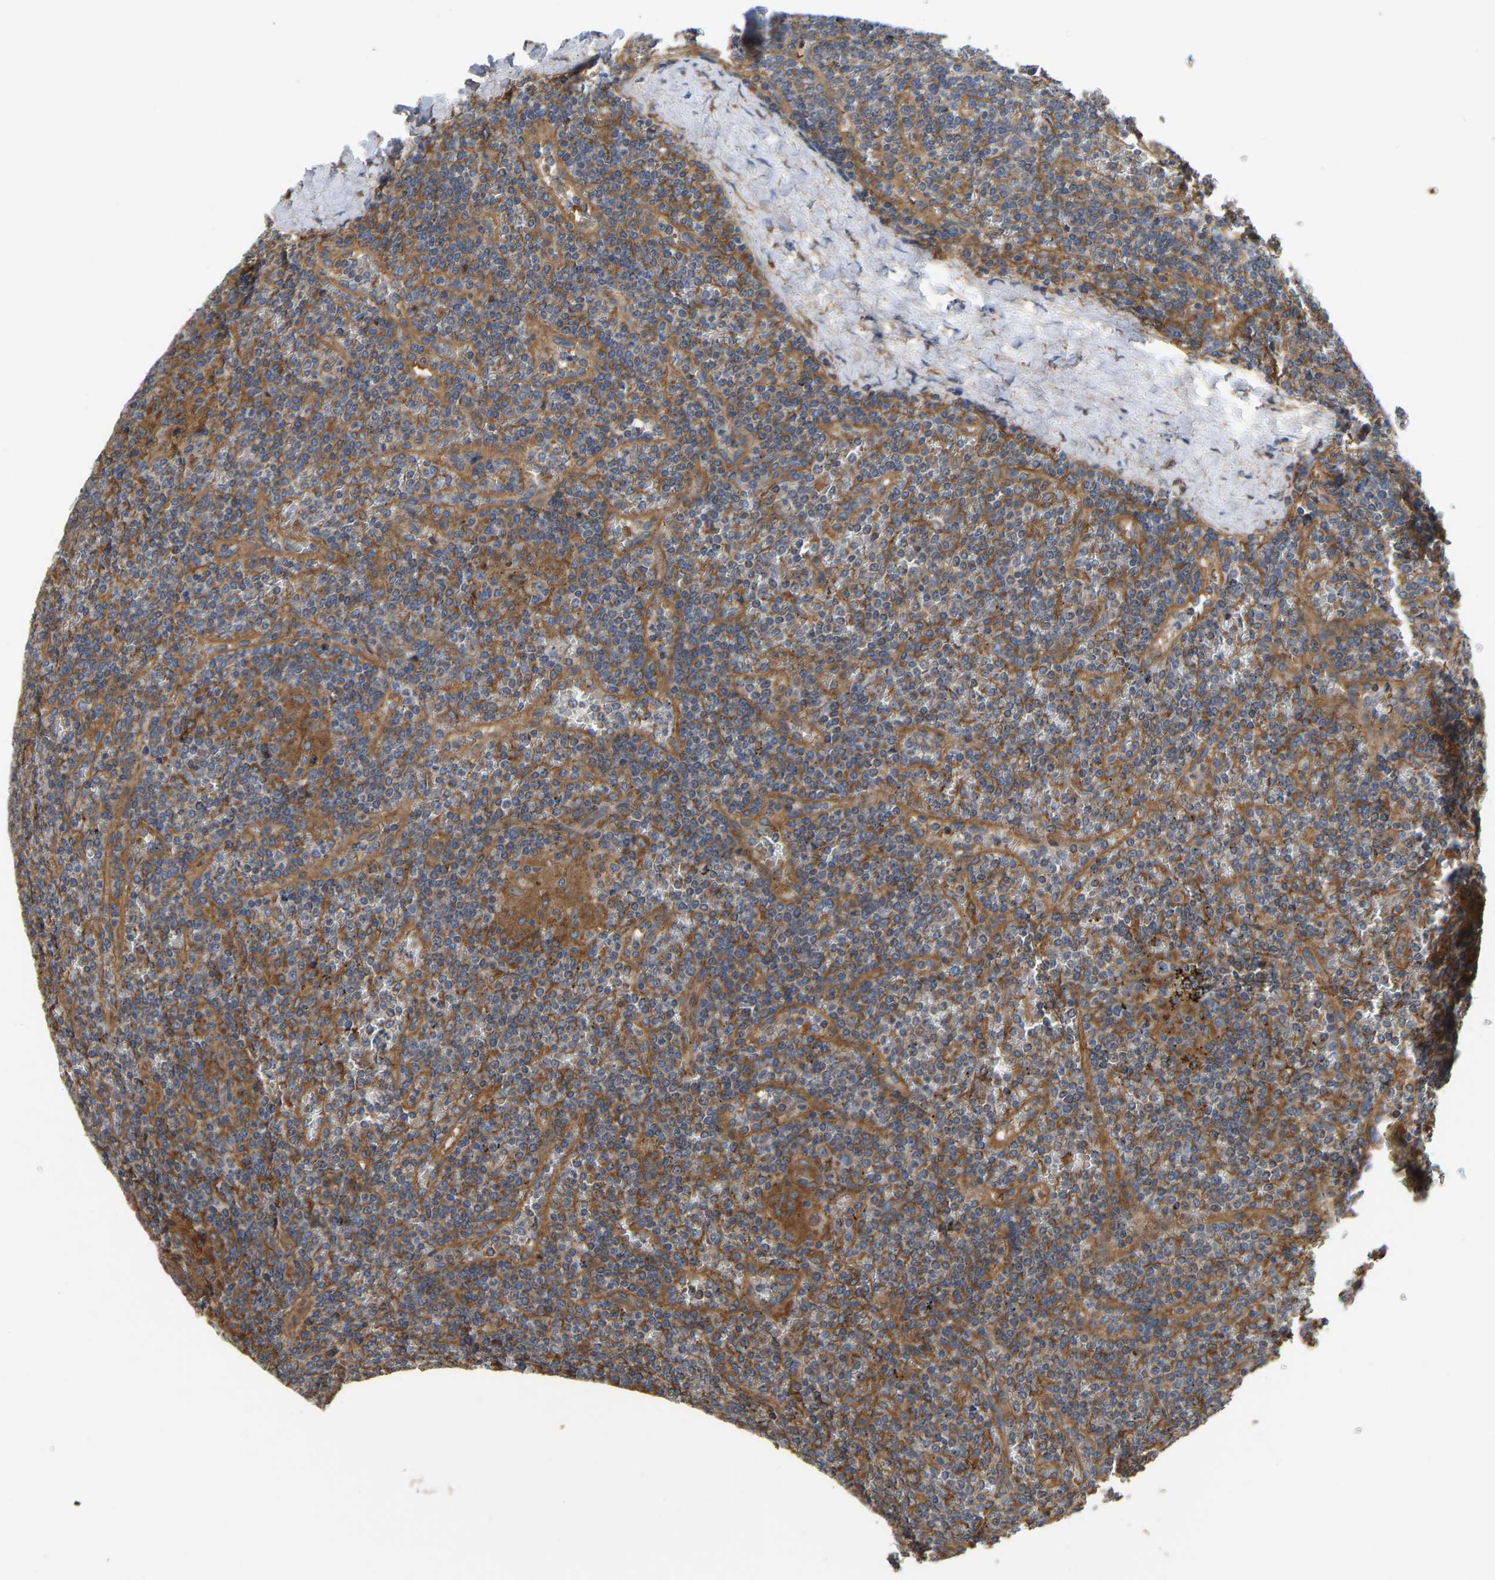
{"staining": {"intensity": "moderate", "quantity": ">75%", "location": "cytoplasmic/membranous"}, "tissue": "lymphoma", "cell_type": "Tumor cells", "image_type": "cancer", "snomed": [{"axis": "morphology", "description": "Malignant lymphoma, non-Hodgkin's type, Low grade"}, {"axis": "topography", "description": "Spleen"}], "caption": "Moderate cytoplasmic/membranous positivity for a protein is identified in approximately >75% of tumor cells of lymphoma using immunohistochemistry.", "gene": "FLNB", "patient": {"sex": "female", "age": 19}}